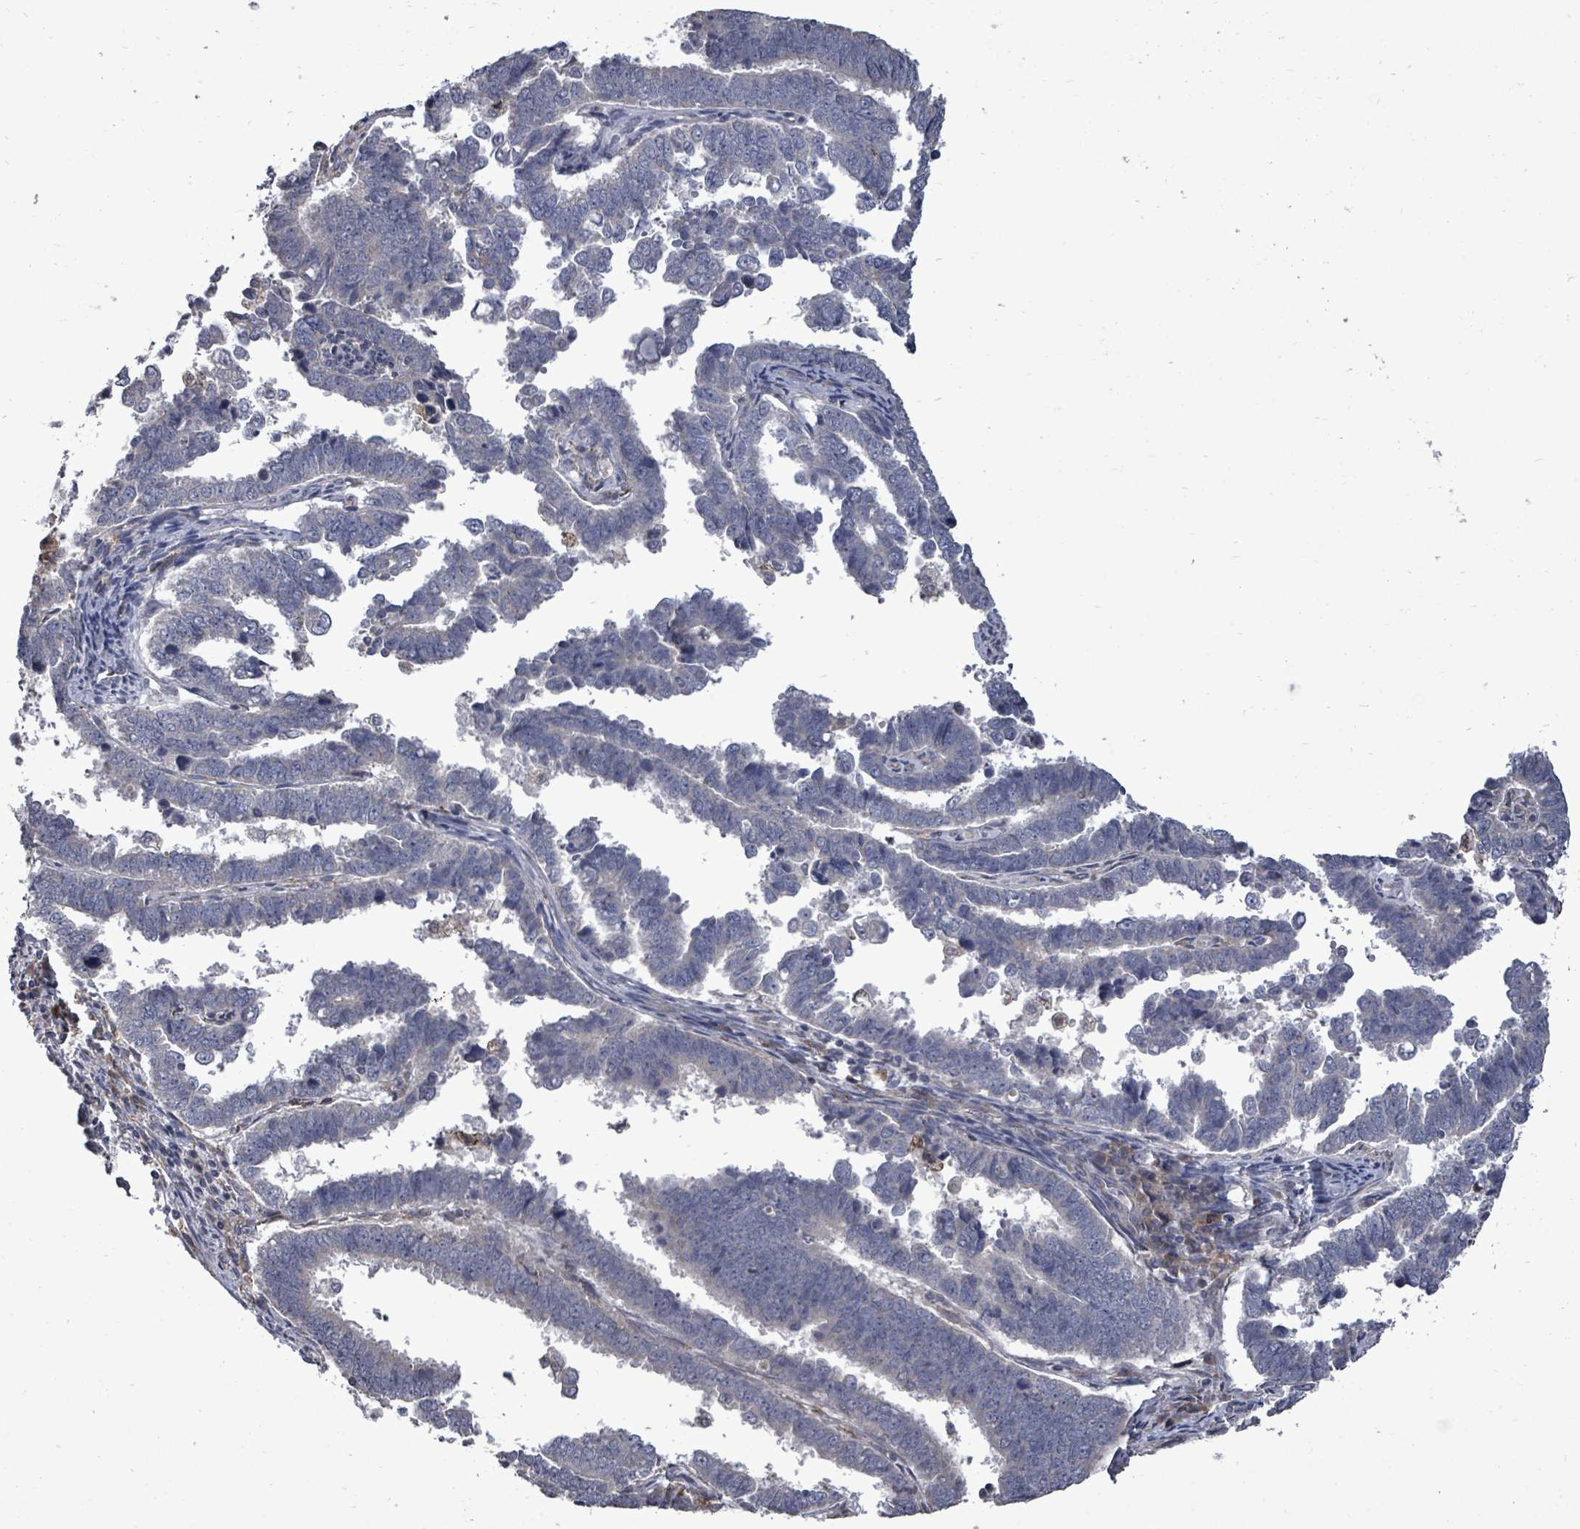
{"staining": {"intensity": "negative", "quantity": "none", "location": "none"}, "tissue": "endometrial cancer", "cell_type": "Tumor cells", "image_type": "cancer", "snomed": [{"axis": "morphology", "description": "Adenocarcinoma, NOS"}, {"axis": "topography", "description": "Endometrium"}], "caption": "Immunohistochemistry histopathology image of neoplastic tissue: endometrial adenocarcinoma stained with DAB reveals no significant protein positivity in tumor cells. The staining is performed using DAB (3,3'-diaminobenzidine) brown chromogen with nuclei counter-stained in using hematoxylin.", "gene": "POMGNT2", "patient": {"sex": "female", "age": 75}}